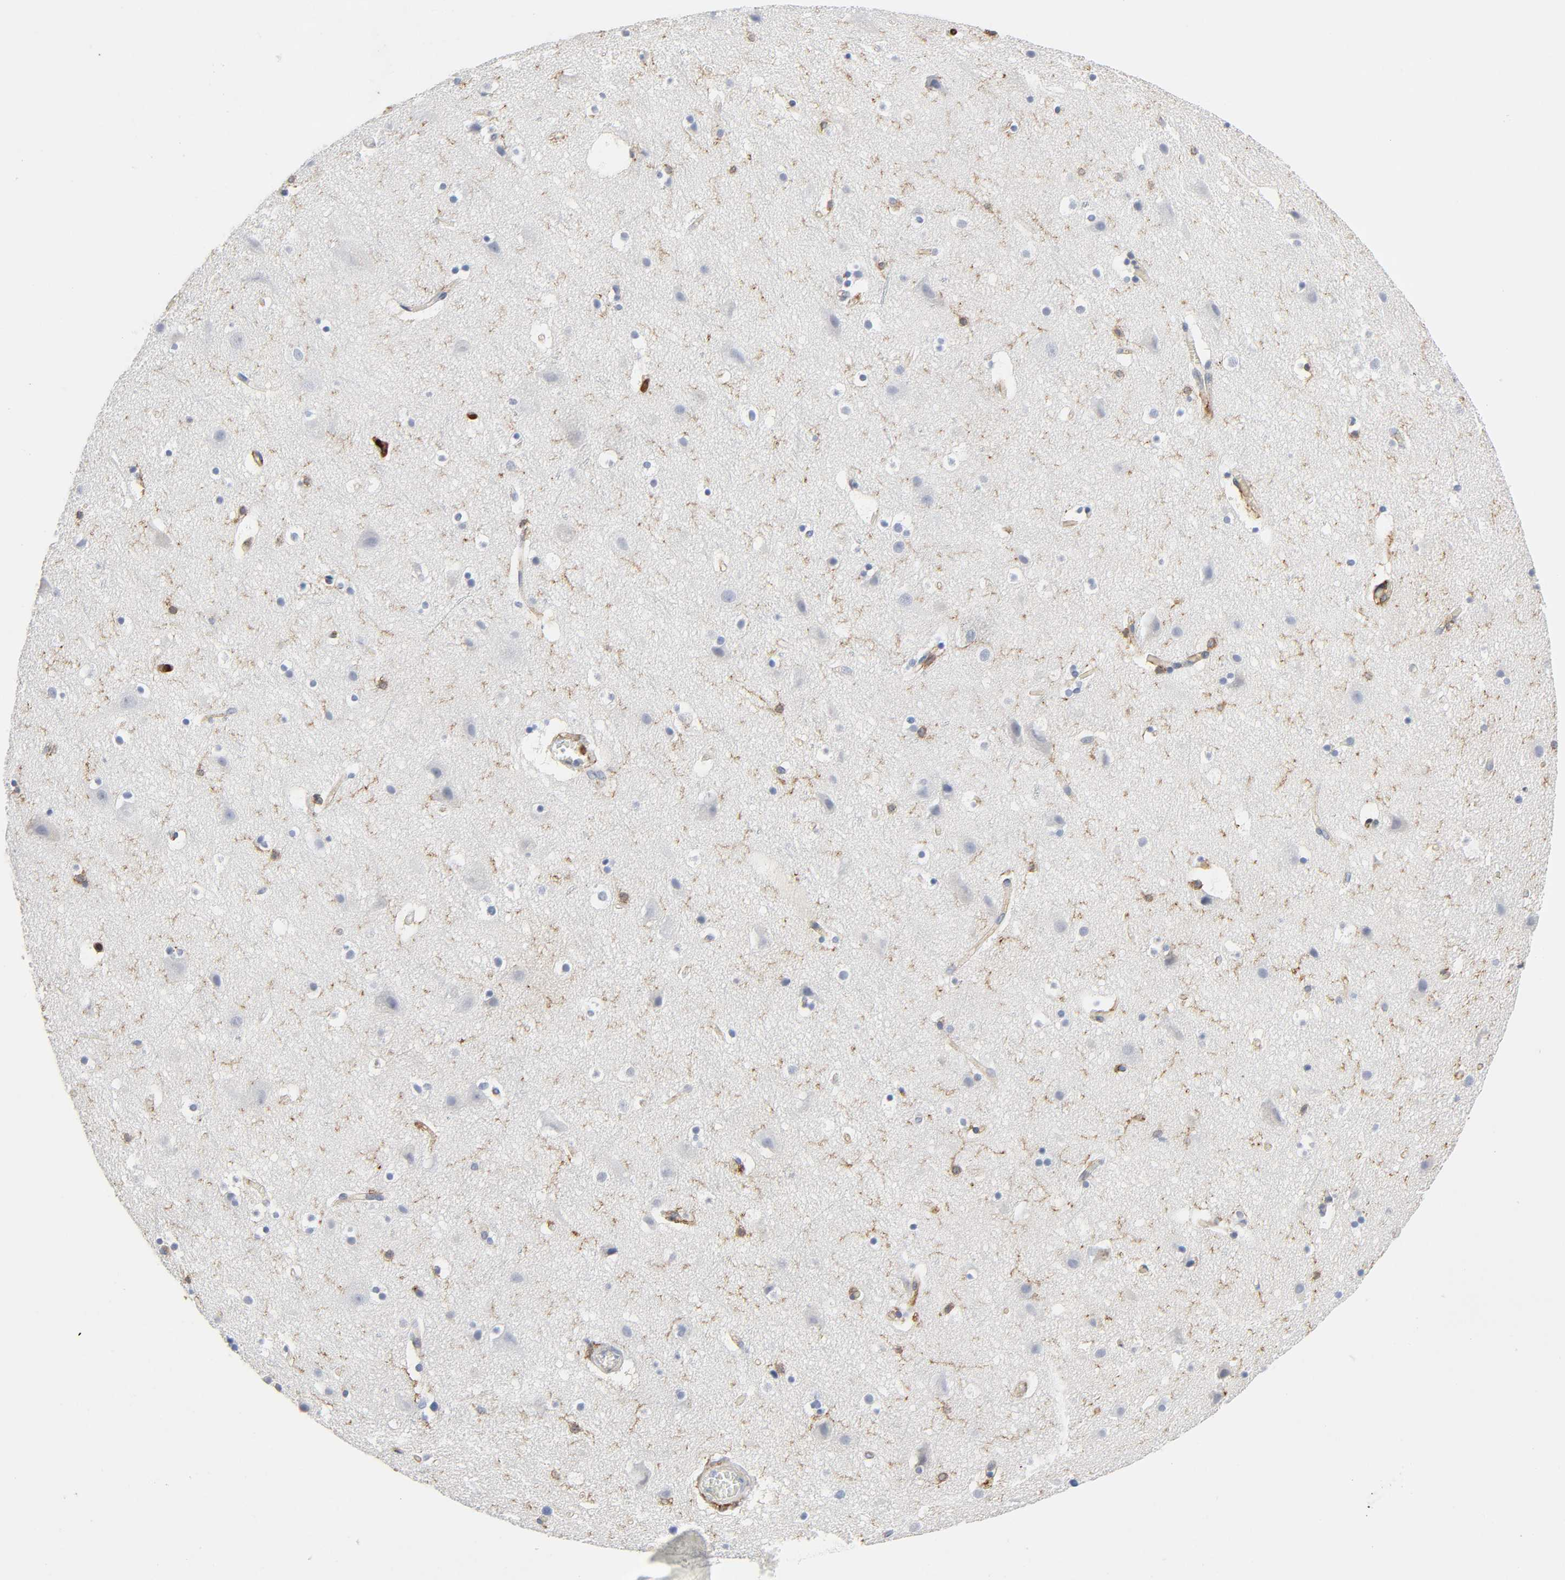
{"staining": {"intensity": "weak", "quantity": "25%-75%", "location": "cytoplasmic/membranous"}, "tissue": "cerebral cortex", "cell_type": "Endothelial cells", "image_type": "normal", "snomed": [{"axis": "morphology", "description": "Normal tissue, NOS"}, {"axis": "topography", "description": "Cerebral cortex"}], "caption": "DAB (3,3'-diaminobenzidine) immunohistochemical staining of unremarkable human cerebral cortex displays weak cytoplasmic/membranous protein positivity in approximately 25%-75% of endothelial cells.", "gene": "LYN", "patient": {"sex": "male", "age": 45}}